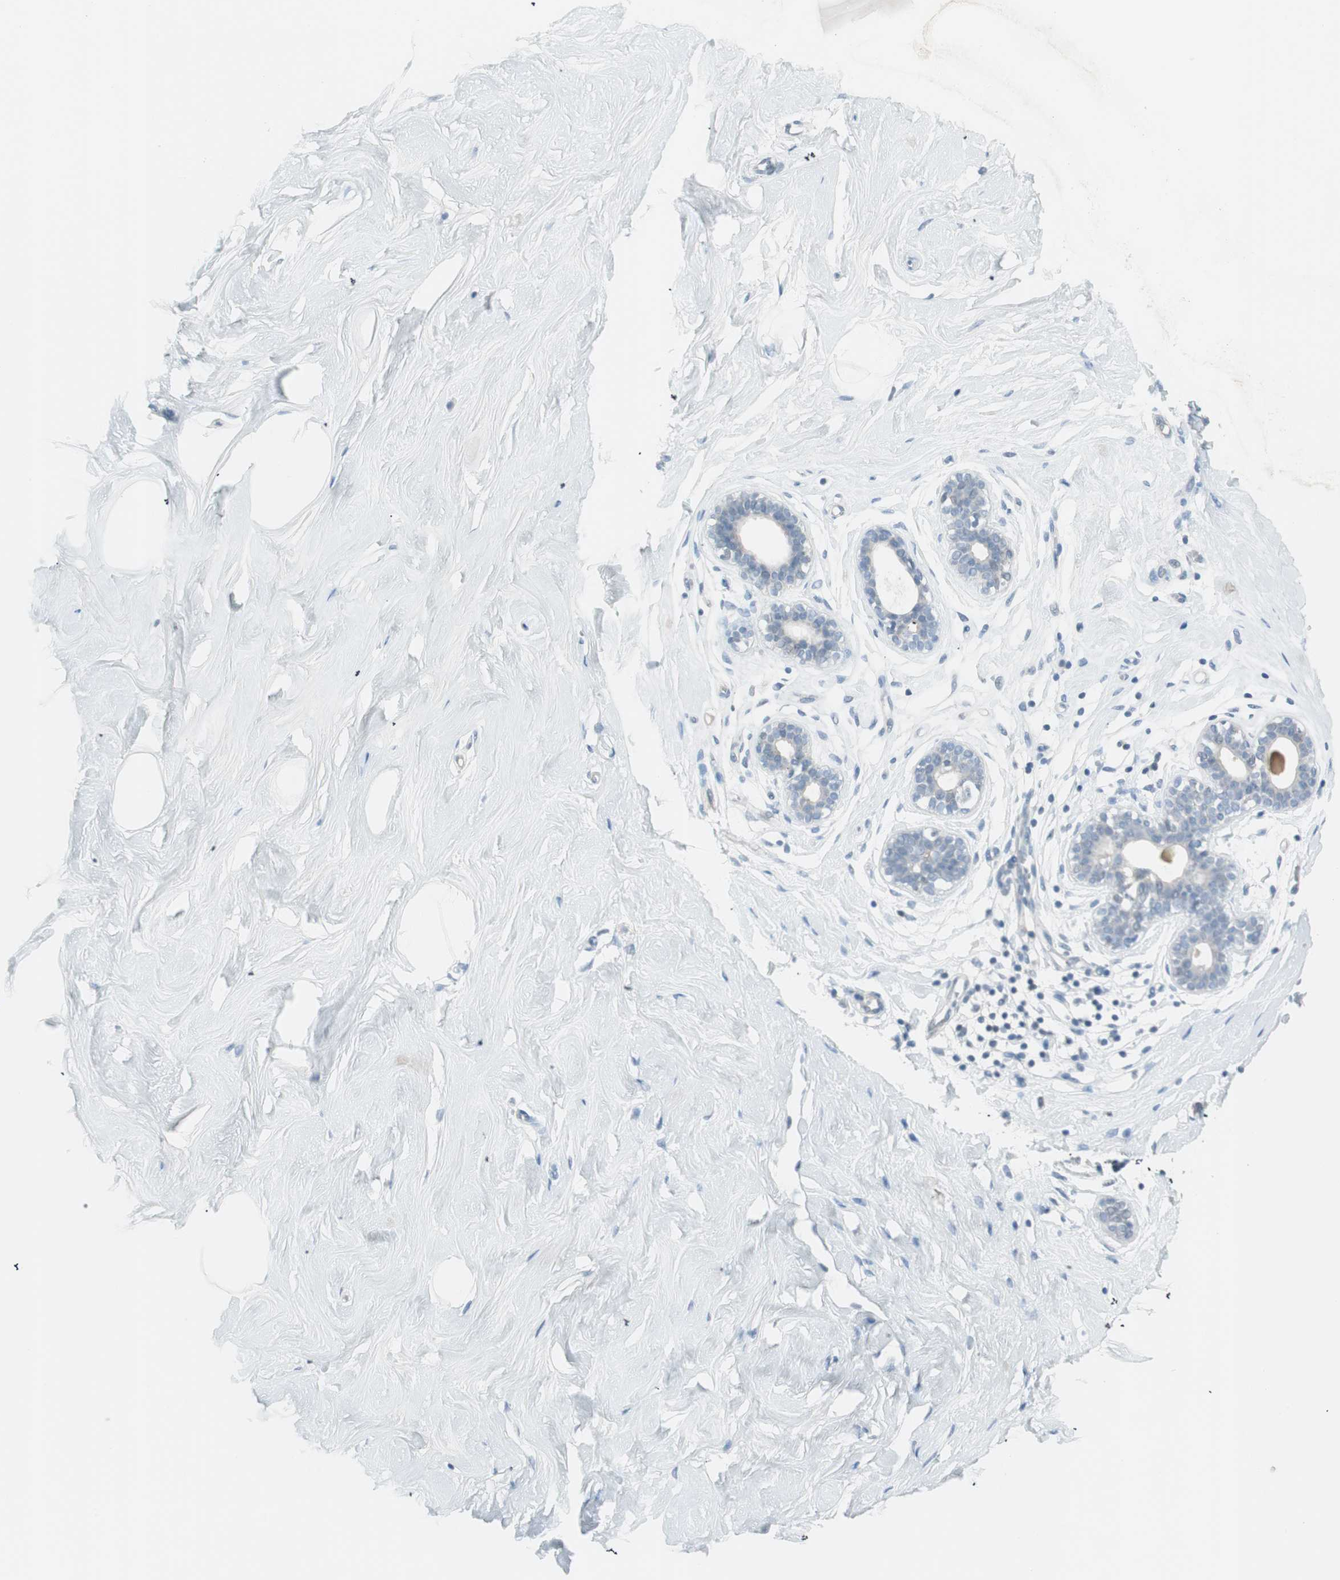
{"staining": {"intensity": "negative", "quantity": "none", "location": "none"}, "tissue": "breast", "cell_type": "Adipocytes", "image_type": "normal", "snomed": [{"axis": "morphology", "description": "Normal tissue, NOS"}, {"axis": "topography", "description": "Breast"}], "caption": "The micrograph shows no staining of adipocytes in benign breast. (Brightfield microscopy of DAB immunohistochemistry at high magnification).", "gene": "ITLN2", "patient": {"sex": "female", "age": 23}}